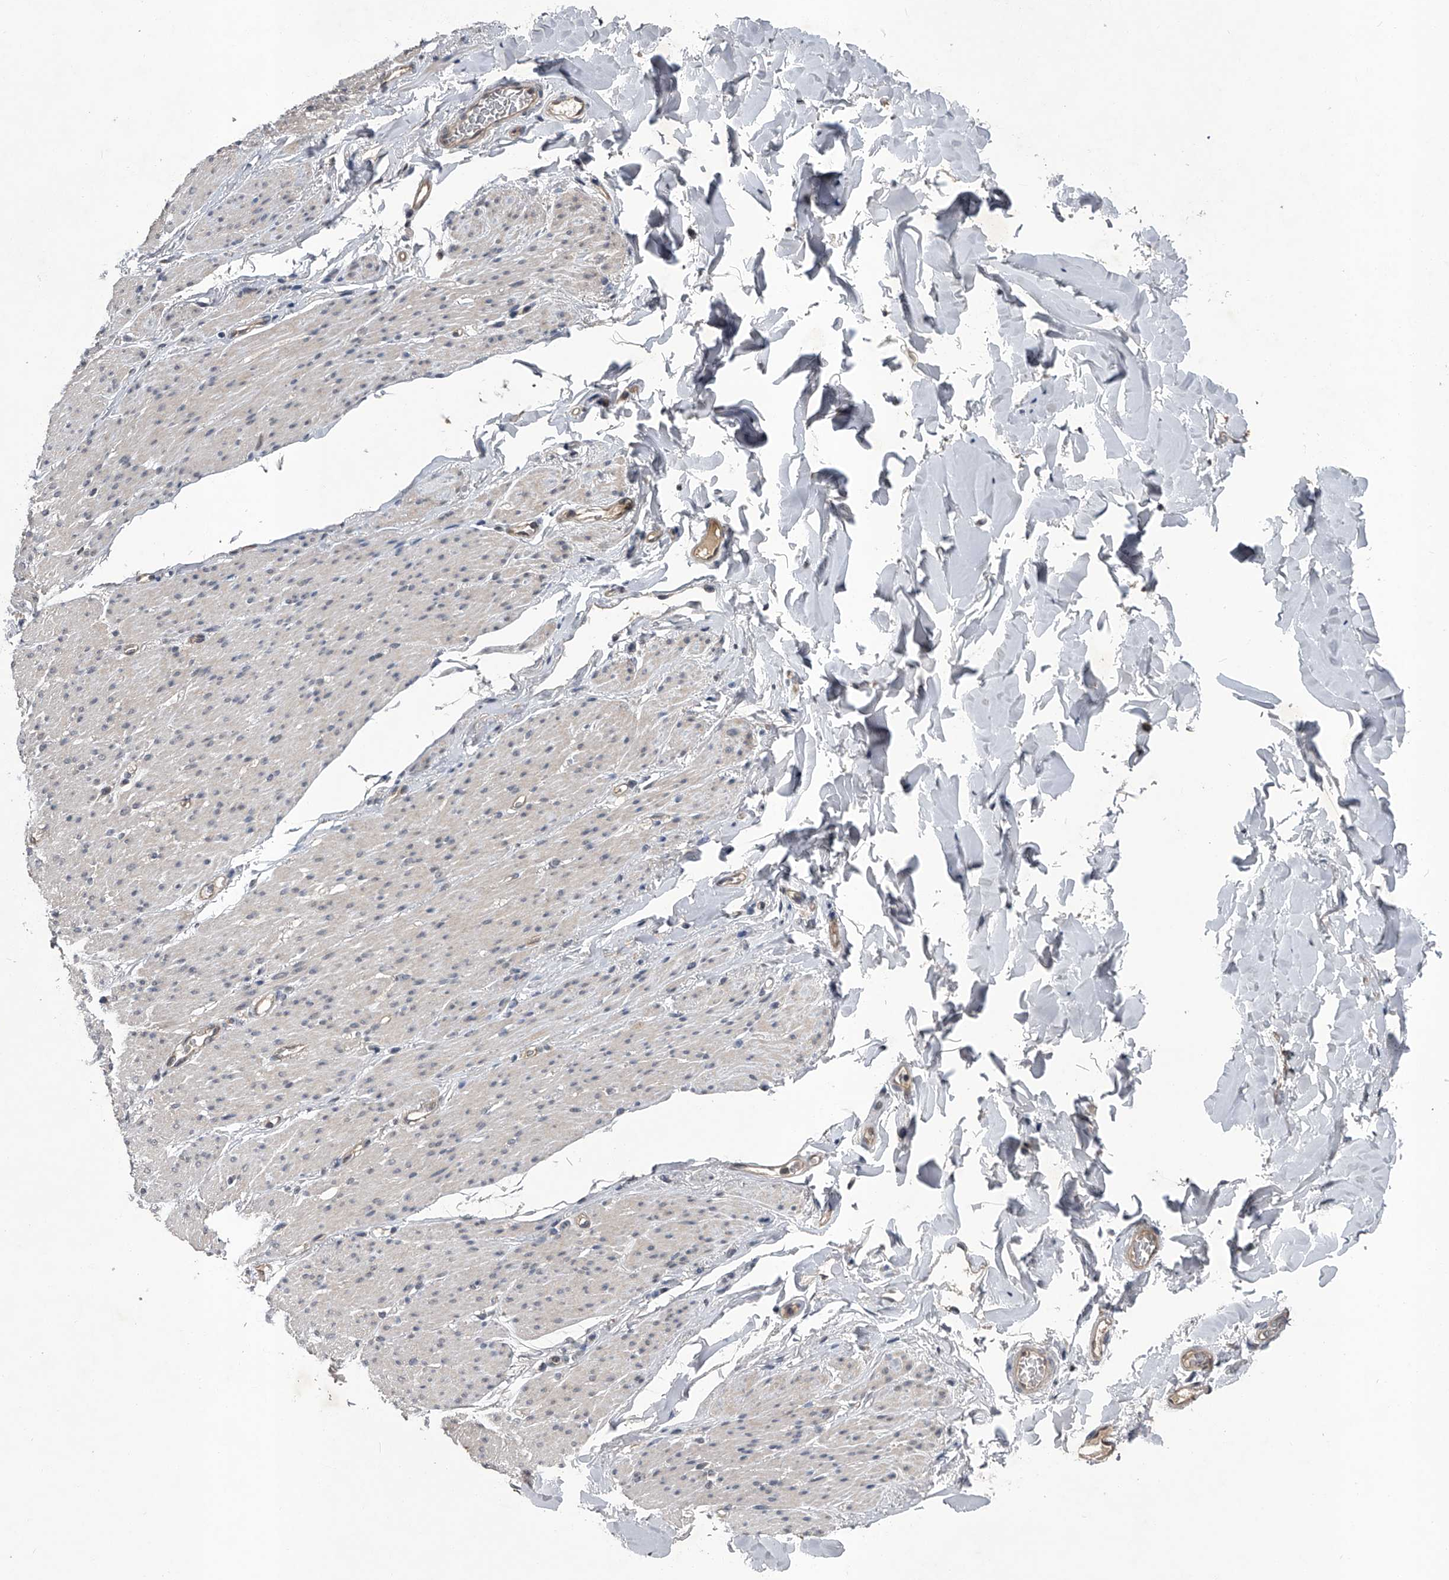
{"staining": {"intensity": "negative", "quantity": "none", "location": "none"}, "tissue": "smooth muscle", "cell_type": "Smooth muscle cells", "image_type": "normal", "snomed": [{"axis": "morphology", "description": "Normal tissue, NOS"}, {"axis": "topography", "description": "Colon"}, {"axis": "topography", "description": "Peripheral nerve tissue"}], "caption": "A histopathology image of human smooth muscle is negative for staining in smooth muscle cells. (Brightfield microscopy of DAB immunohistochemistry (IHC) at high magnification).", "gene": "SLC12A8", "patient": {"sex": "female", "age": 61}}